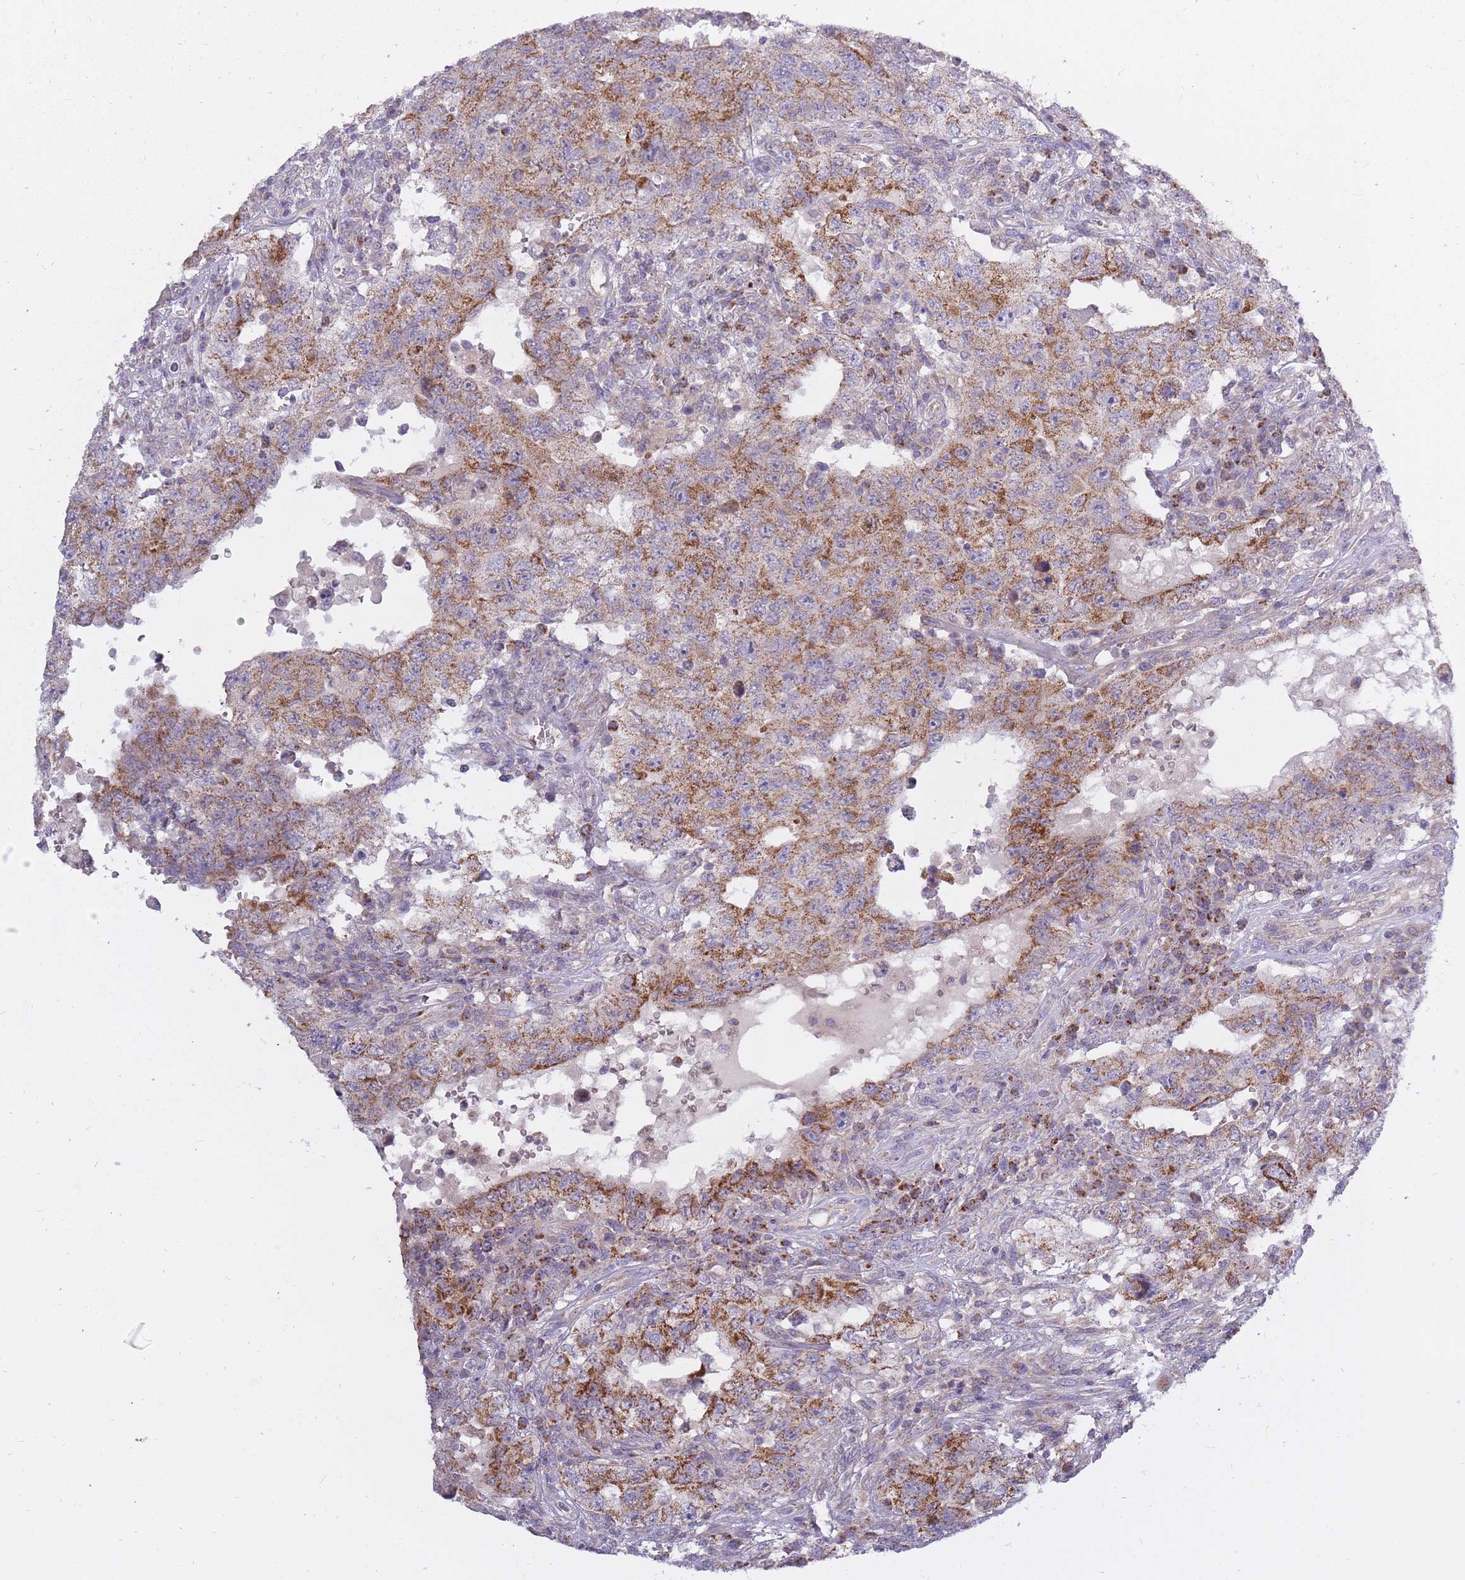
{"staining": {"intensity": "moderate", "quantity": ">75%", "location": "cytoplasmic/membranous"}, "tissue": "testis cancer", "cell_type": "Tumor cells", "image_type": "cancer", "snomed": [{"axis": "morphology", "description": "Carcinoma, Embryonal, NOS"}, {"axis": "topography", "description": "Testis"}], "caption": "This histopathology image reveals immunohistochemistry (IHC) staining of testis embryonal carcinoma, with medium moderate cytoplasmic/membranous expression in approximately >75% of tumor cells.", "gene": "ALKBH4", "patient": {"sex": "male", "age": 26}}